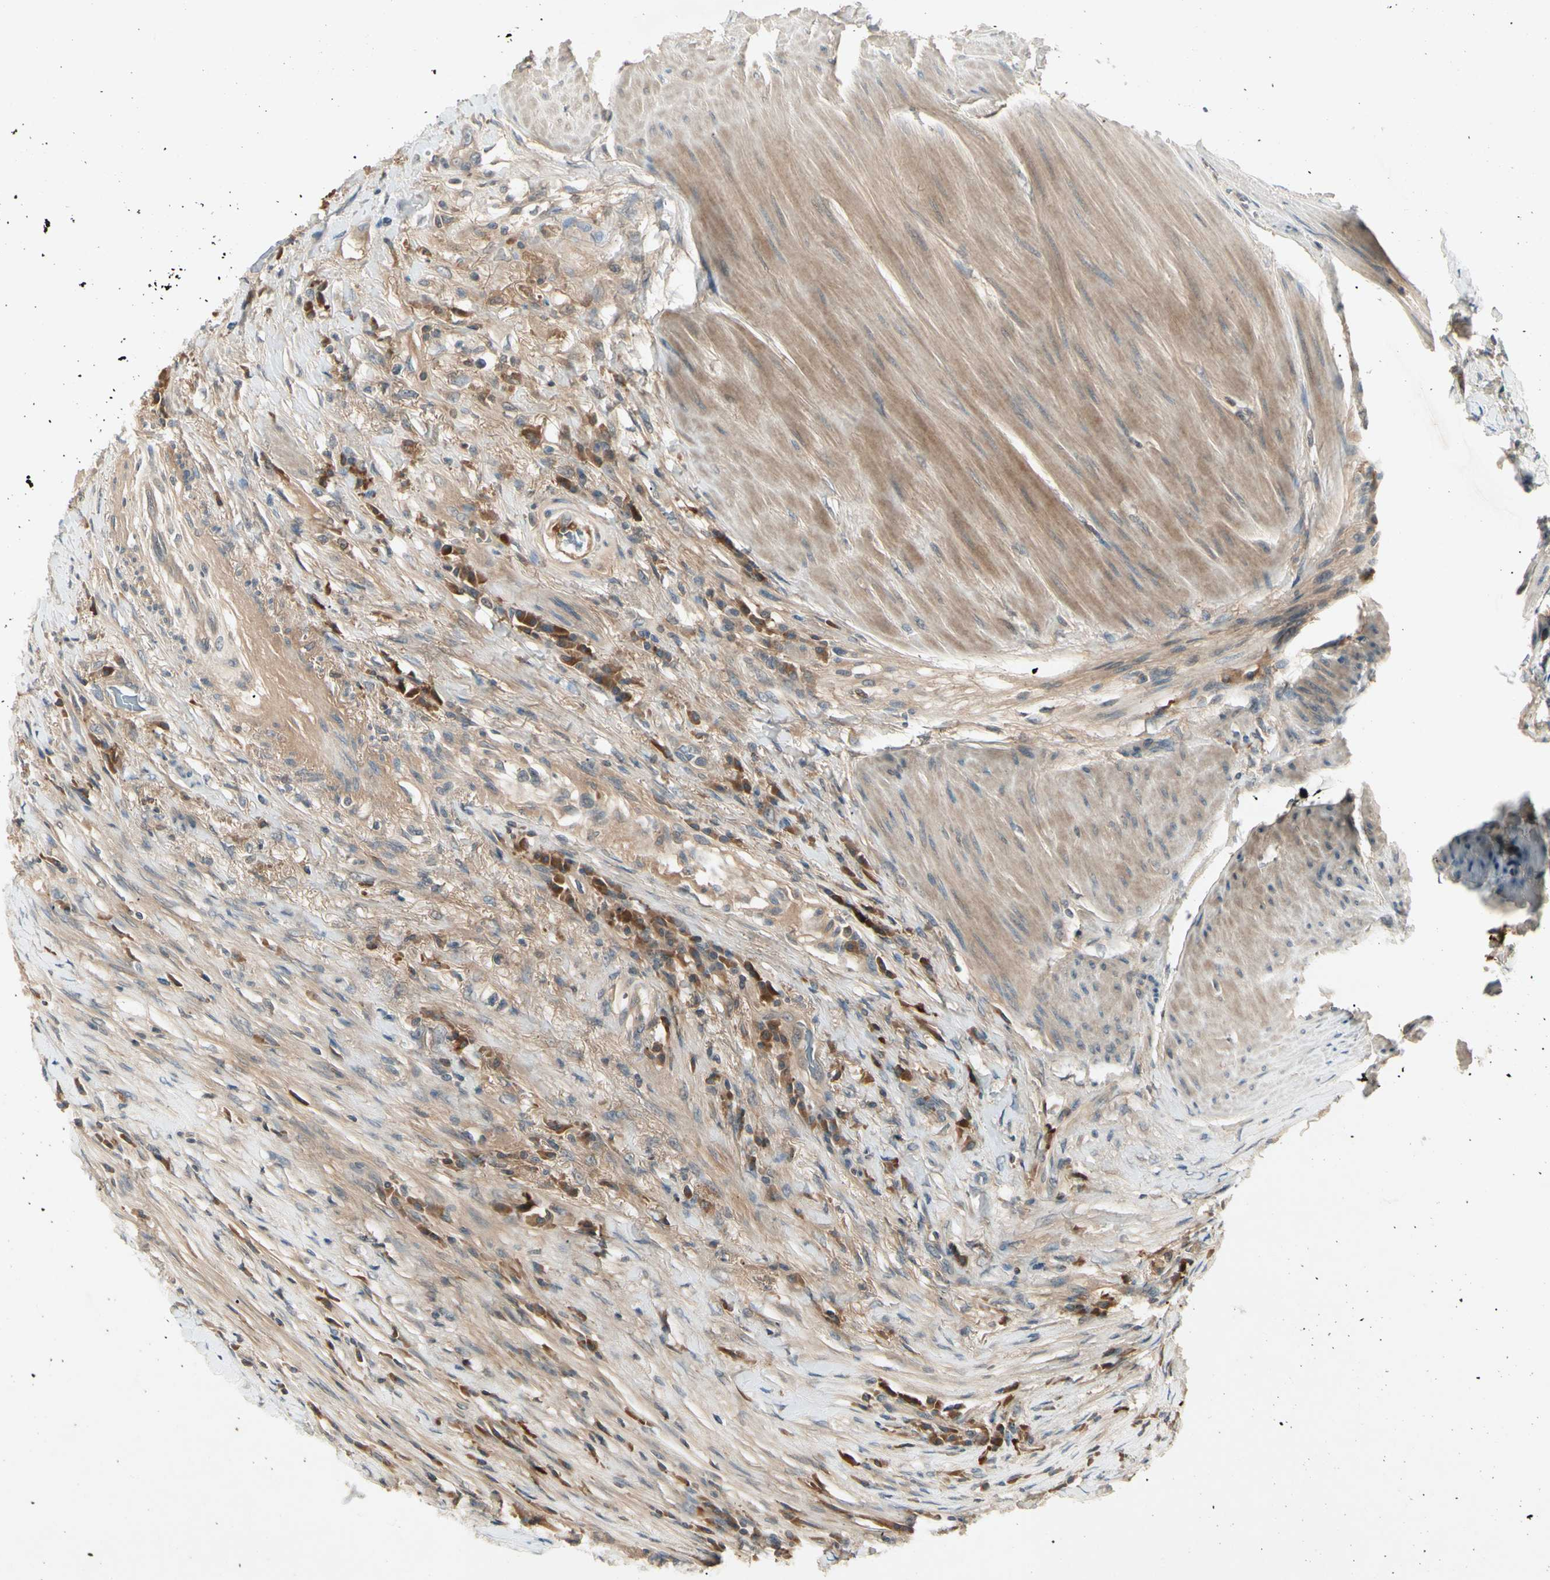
{"staining": {"intensity": "moderate", "quantity": "25%-75%", "location": "cytoplasmic/membranous"}, "tissue": "colorectal cancer", "cell_type": "Tumor cells", "image_type": "cancer", "snomed": [{"axis": "morphology", "description": "Adenocarcinoma, NOS"}, {"axis": "topography", "description": "Rectum"}], "caption": "A high-resolution histopathology image shows IHC staining of adenocarcinoma (colorectal), which displays moderate cytoplasmic/membranous expression in approximately 25%-75% of tumor cells.", "gene": "CCL4", "patient": {"sex": "male", "age": 63}}